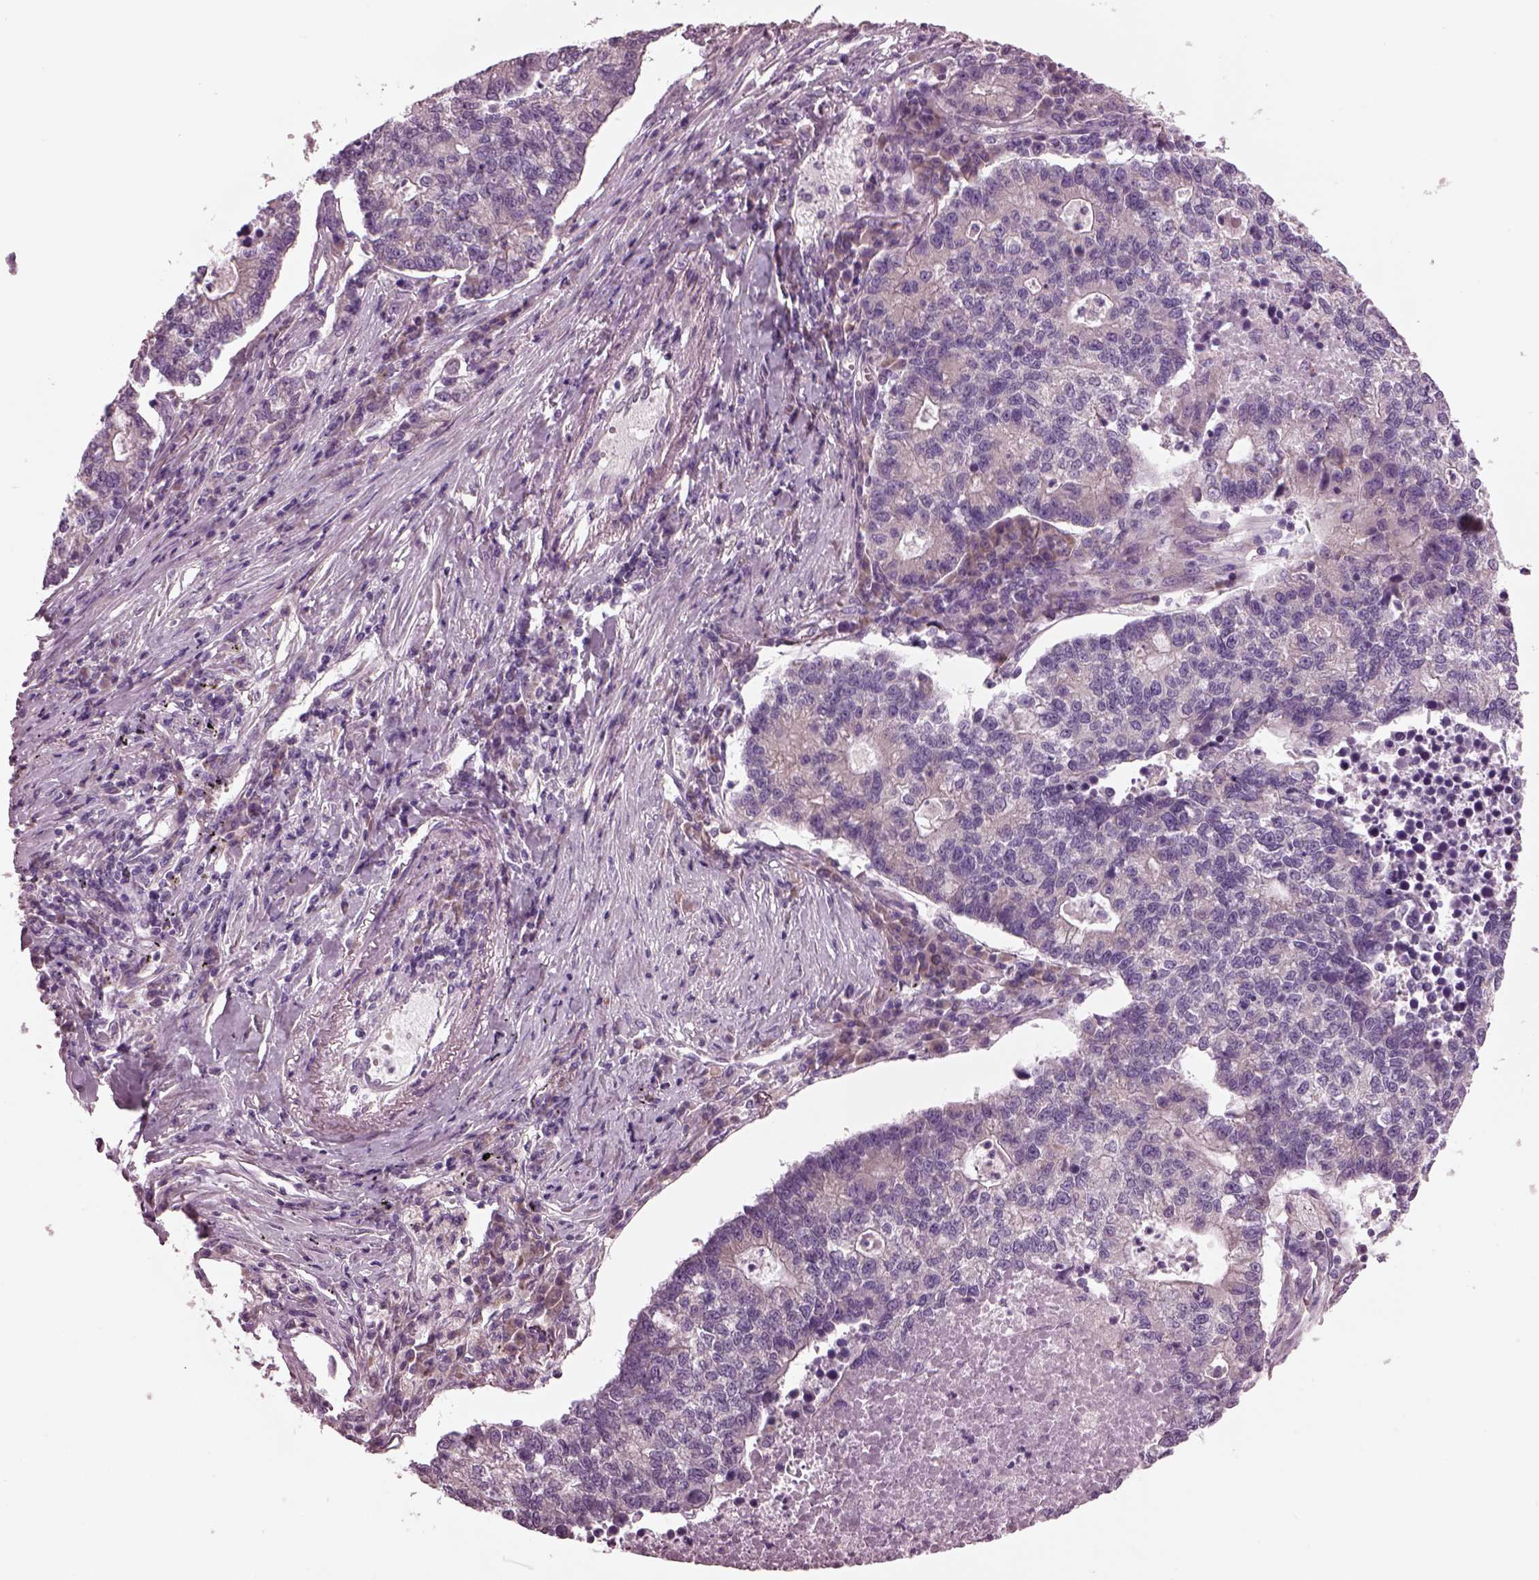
{"staining": {"intensity": "weak", "quantity": "<25%", "location": "cytoplasmic/membranous"}, "tissue": "lung cancer", "cell_type": "Tumor cells", "image_type": "cancer", "snomed": [{"axis": "morphology", "description": "Adenocarcinoma, NOS"}, {"axis": "topography", "description": "Lung"}], "caption": "Tumor cells are negative for brown protein staining in adenocarcinoma (lung).", "gene": "AP4M1", "patient": {"sex": "male", "age": 57}}